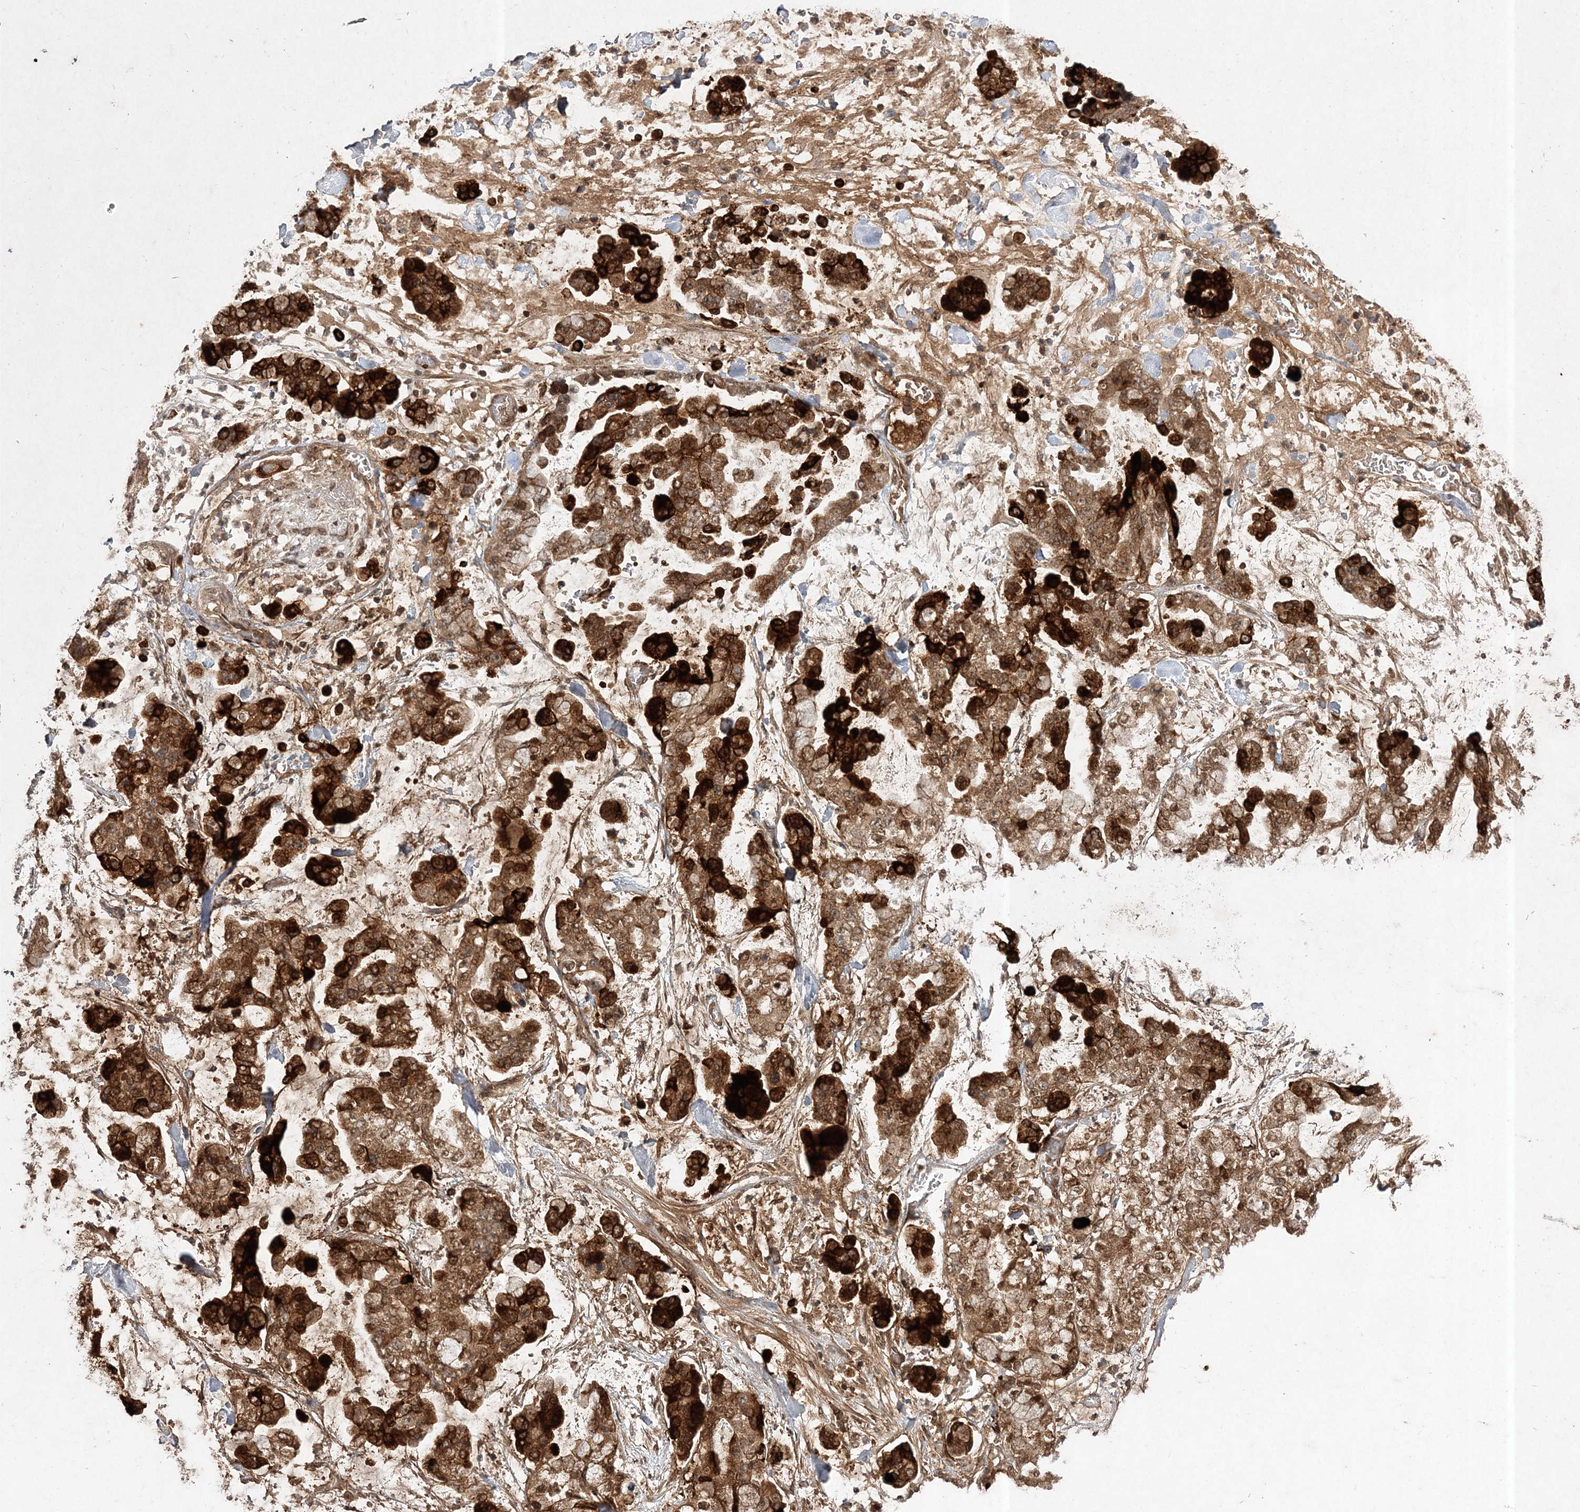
{"staining": {"intensity": "moderate", "quantity": ">75%", "location": "cytoplasmic/membranous,nuclear"}, "tissue": "stomach cancer", "cell_type": "Tumor cells", "image_type": "cancer", "snomed": [{"axis": "morphology", "description": "Normal tissue, NOS"}, {"axis": "morphology", "description": "Adenocarcinoma, NOS"}, {"axis": "topography", "description": "Stomach, upper"}, {"axis": "topography", "description": "Stomach"}], "caption": "Stomach adenocarcinoma tissue displays moderate cytoplasmic/membranous and nuclear expression in approximately >75% of tumor cells, visualized by immunohistochemistry.", "gene": "NIF3L1", "patient": {"sex": "male", "age": 76}}